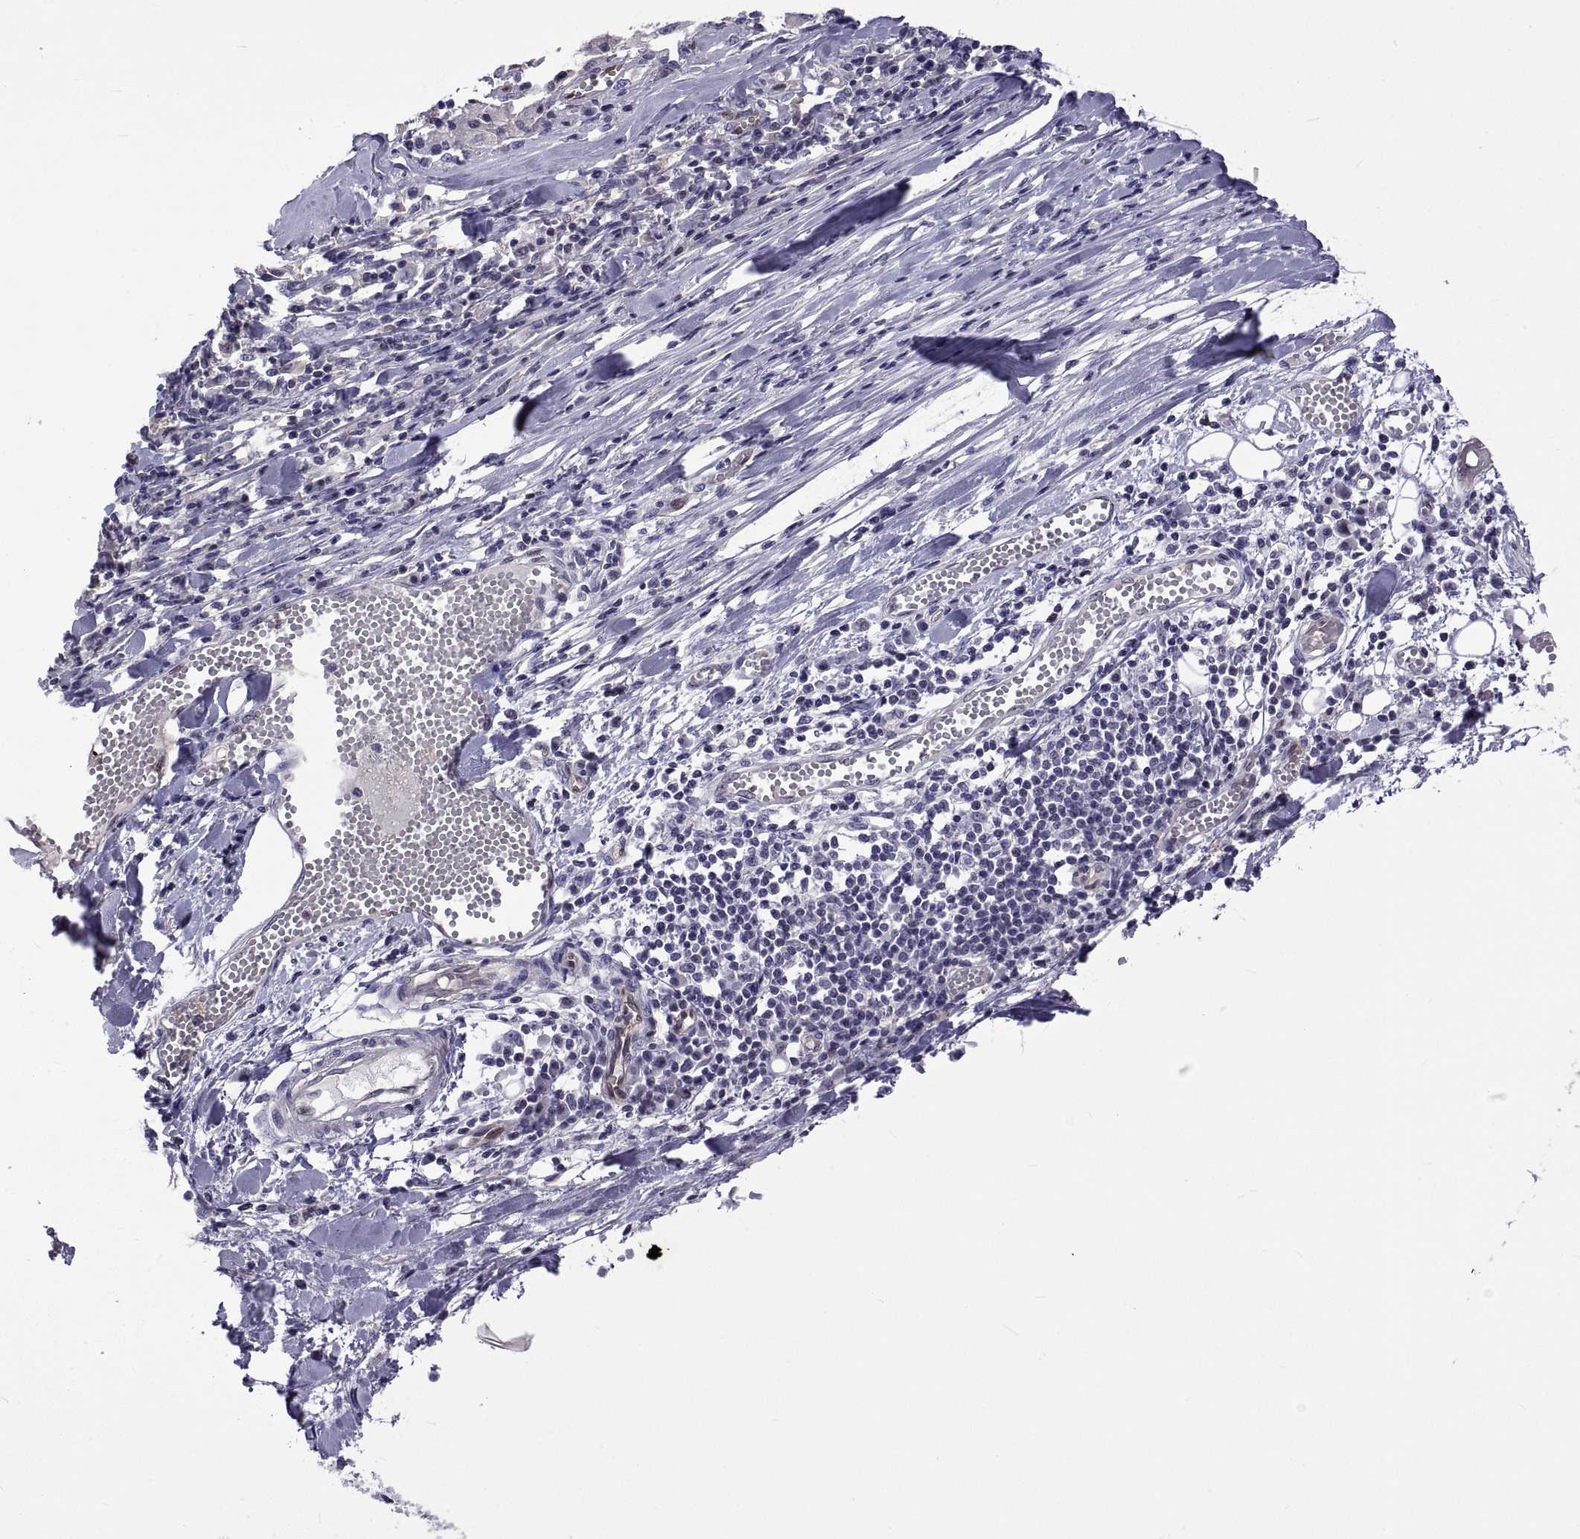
{"staining": {"intensity": "negative", "quantity": "none", "location": "none"}, "tissue": "melanoma", "cell_type": "Tumor cells", "image_type": "cancer", "snomed": [{"axis": "morphology", "description": "Malignant melanoma, Metastatic site"}, {"axis": "topography", "description": "Lymph node"}], "caption": "Tumor cells show no significant positivity in malignant melanoma (metastatic site).", "gene": "LCN9", "patient": {"sex": "male", "age": 50}}